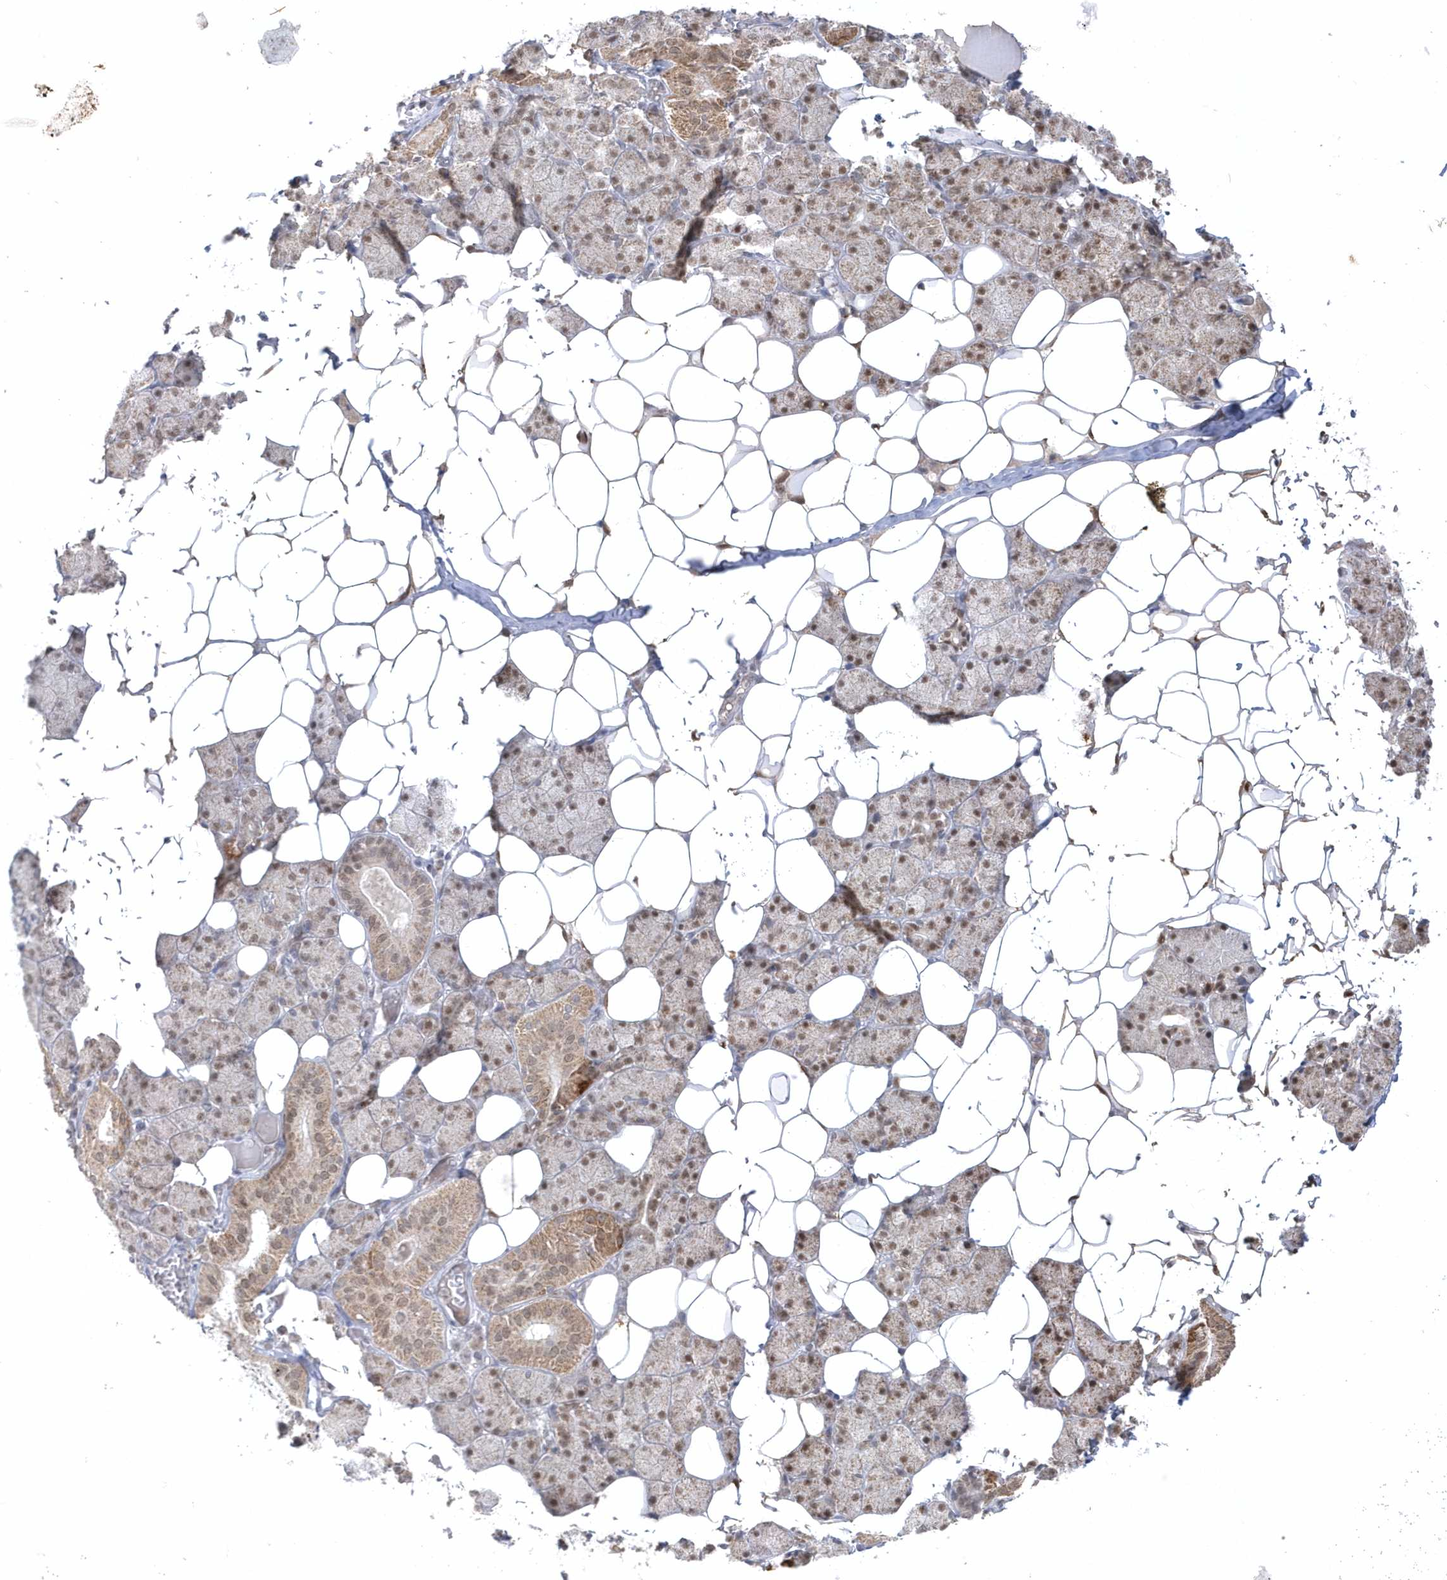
{"staining": {"intensity": "moderate", "quantity": "25%-75%", "location": "cytoplasmic/membranous,nuclear"}, "tissue": "salivary gland", "cell_type": "Glandular cells", "image_type": "normal", "snomed": [{"axis": "morphology", "description": "Normal tissue, NOS"}, {"axis": "topography", "description": "Salivary gland"}], "caption": "Protein analysis of unremarkable salivary gland shows moderate cytoplasmic/membranous,nuclear staining in about 25%-75% of glandular cells. Immunohistochemistry (ihc) stains the protein in brown and the nuclei are stained blue.", "gene": "CPSF3", "patient": {"sex": "female", "age": 33}}